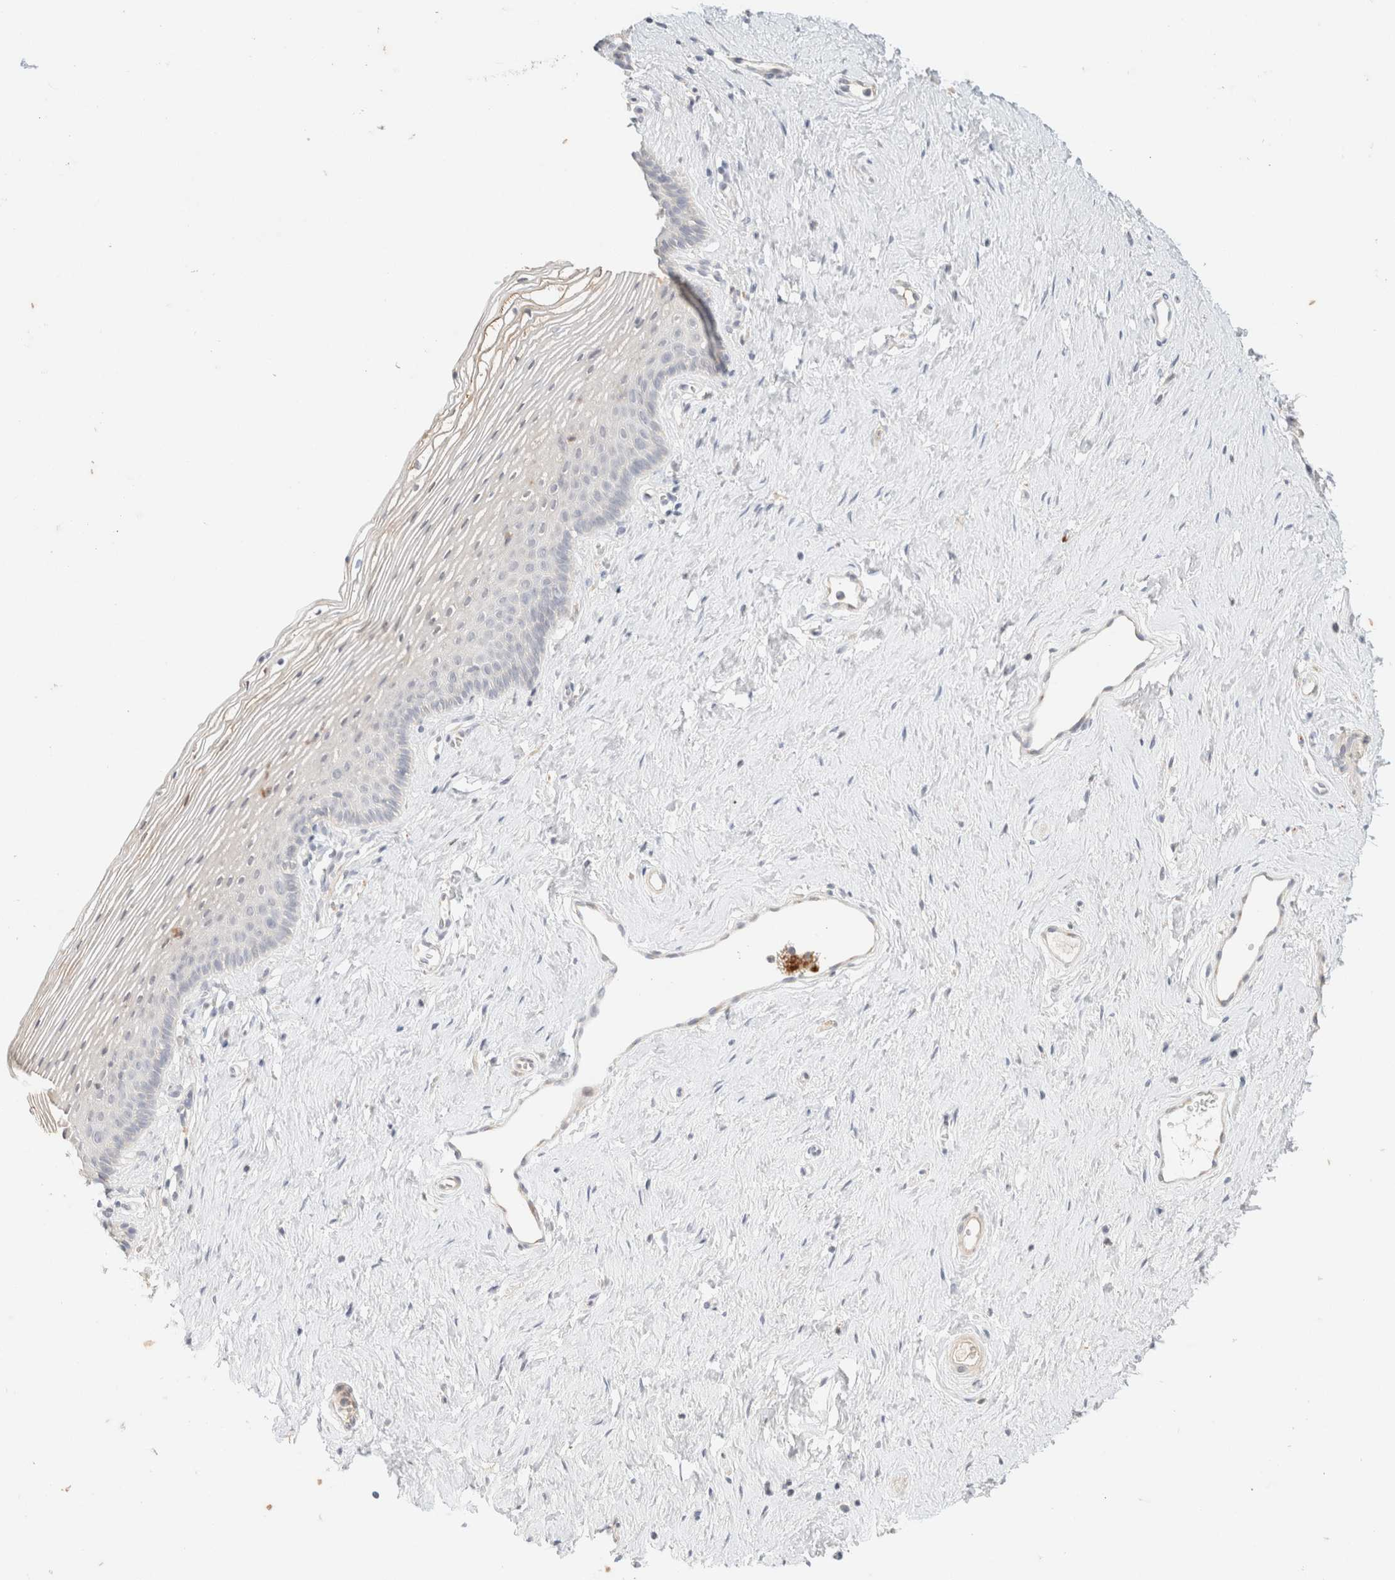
{"staining": {"intensity": "moderate", "quantity": "<25%", "location": "cytoplasmic/membranous"}, "tissue": "vagina", "cell_type": "Squamous epithelial cells", "image_type": "normal", "snomed": [{"axis": "morphology", "description": "Normal tissue, NOS"}, {"axis": "topography", "description": "Vagina"}], "caption": "Protein staining of unremarkable vagina shows moderate cytoplasmic/membranous staining in approximately <25% of squamous epithelial cells.", "gene": "SNTB1", "patient": {"sex": "female", "age": 32}}